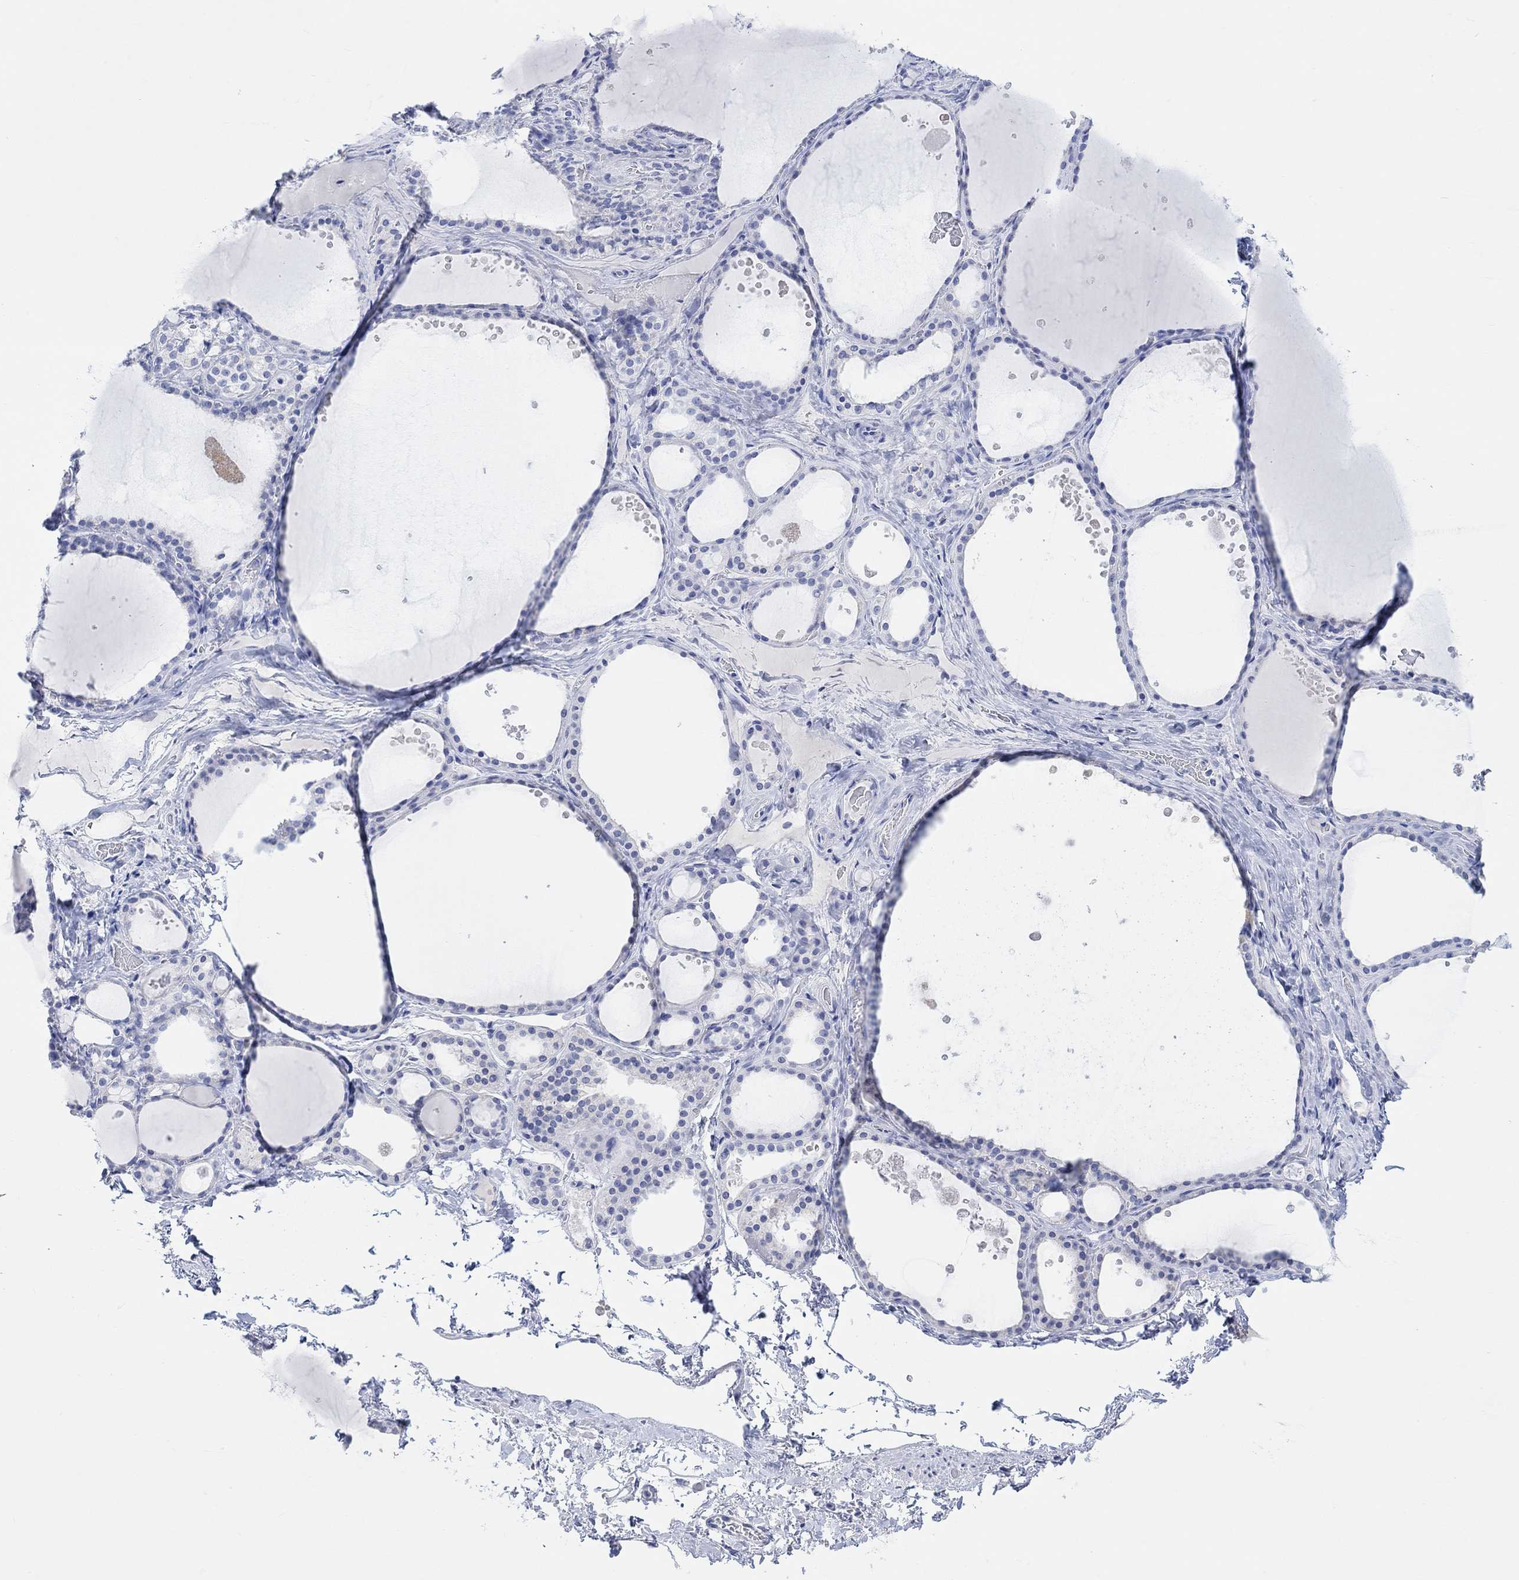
{"staining": {"intensity": "negative", "quantity": "none", "location": "none"}, "tissue": "thyroid gland", "cell_type": "Glandular cells", "image_type": "normal", "snomed": [{"axis": "morphology", "description": "Normal tissue, NOS"}, {"axis": "topography", "description": "Thyroid gland"}], "caption": "The photomicrograph shows no significant staining in glandular cells of thyroid gland. Brightfield microscopy of IHC stained with DAB (3,3'-diaminobenzidine) (brown) and hematoxylin (blue), captured at high magnification.", "gene": "CALCA", "patient": {"sex": "male", "age": 63}}